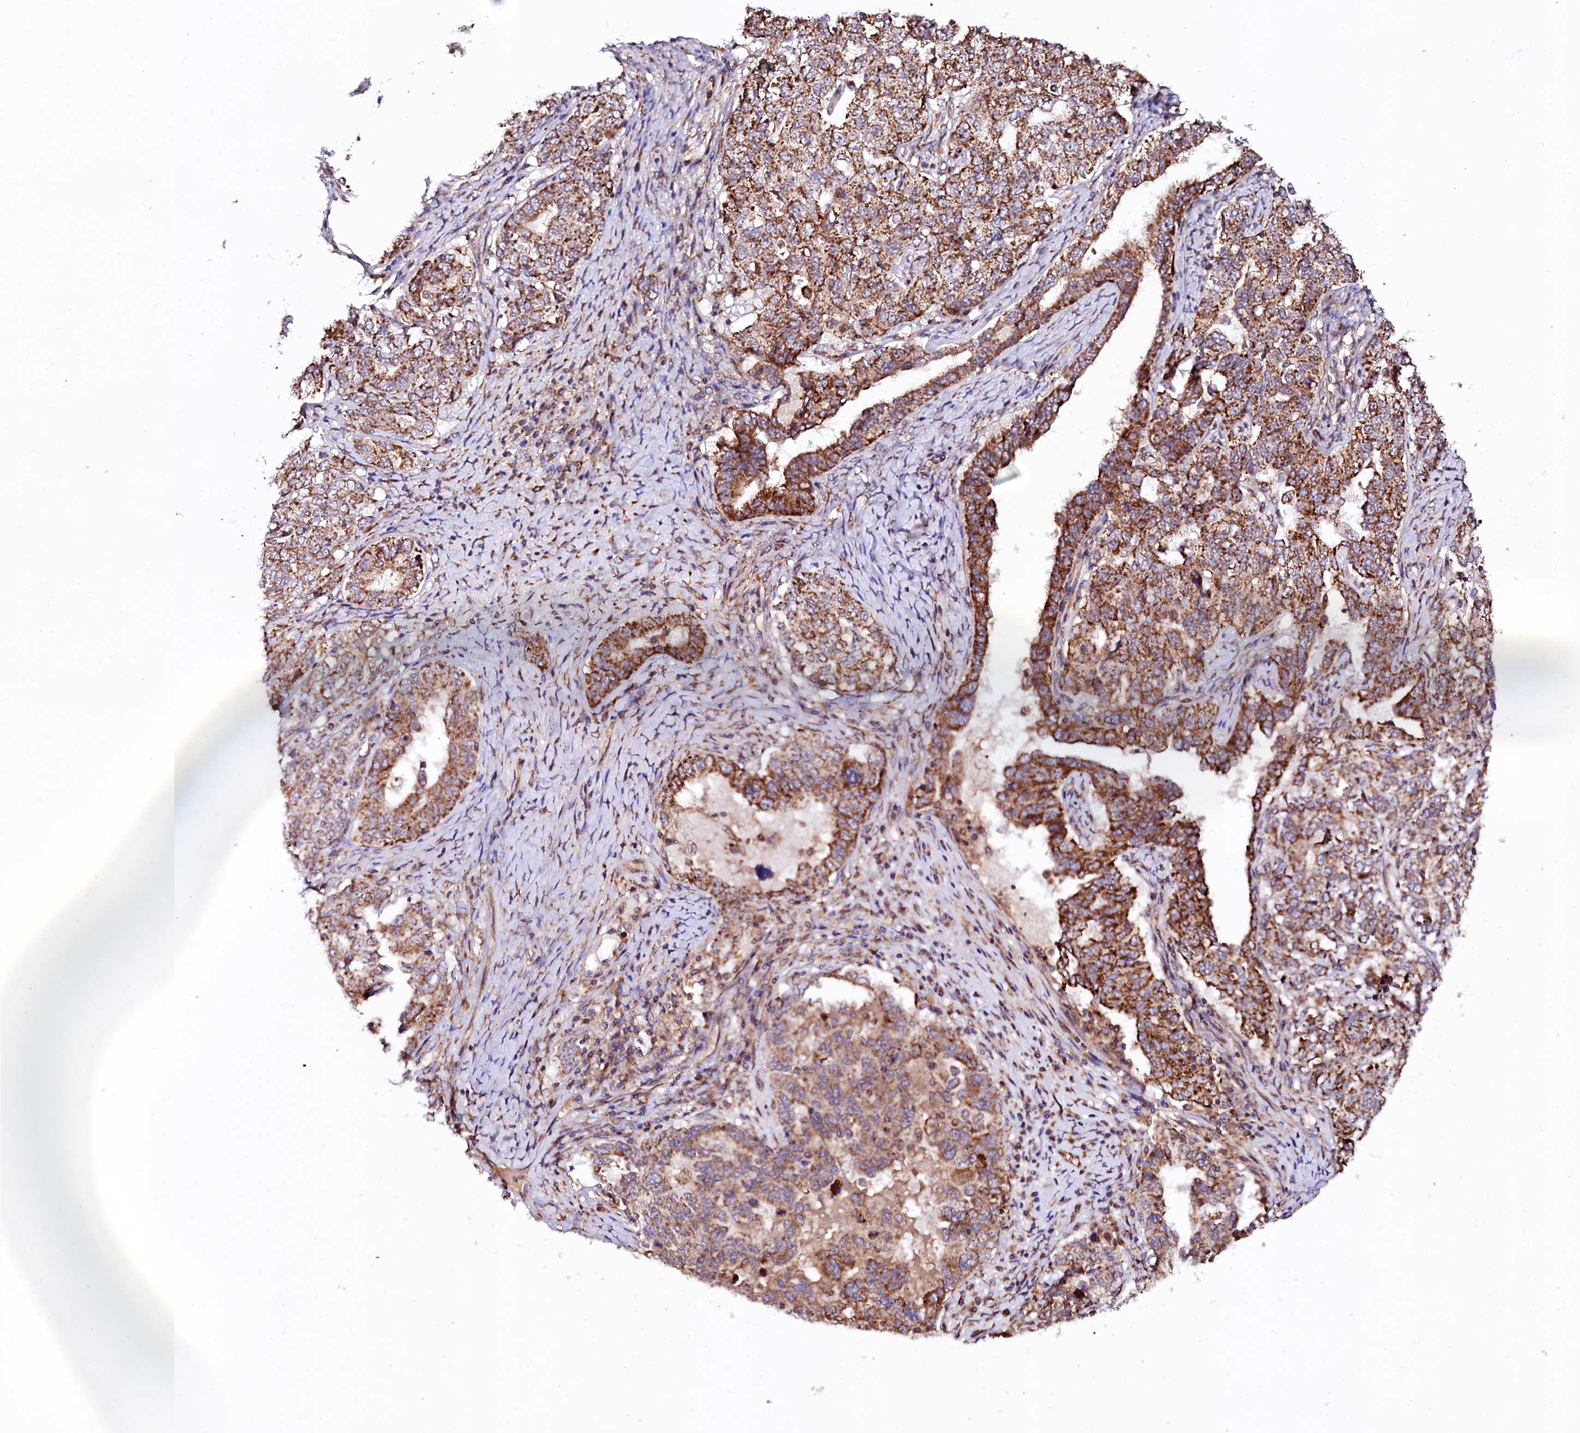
{"staining": {"intensity": "strong", "quantity": "25%-75%", "location": "cytoplasmic/membranous"}, "tissue": "ovarian cancer", "cell_type": "Tumor cells", "image_type": "cancer", "snomed": [{"axis": "morphology", "description": "Carcinoma, endometroid"}, {"axis": "topography", "description": "Ovary"}], "caption": "The micrograph shows a brown stain indicating the presence of a protein in the cytoplasmic/membranous of tumor cells in ovarian endometroid carcinoma.", "gene": "UBE3C", "patient": {"sex": "female", "age": 62}}